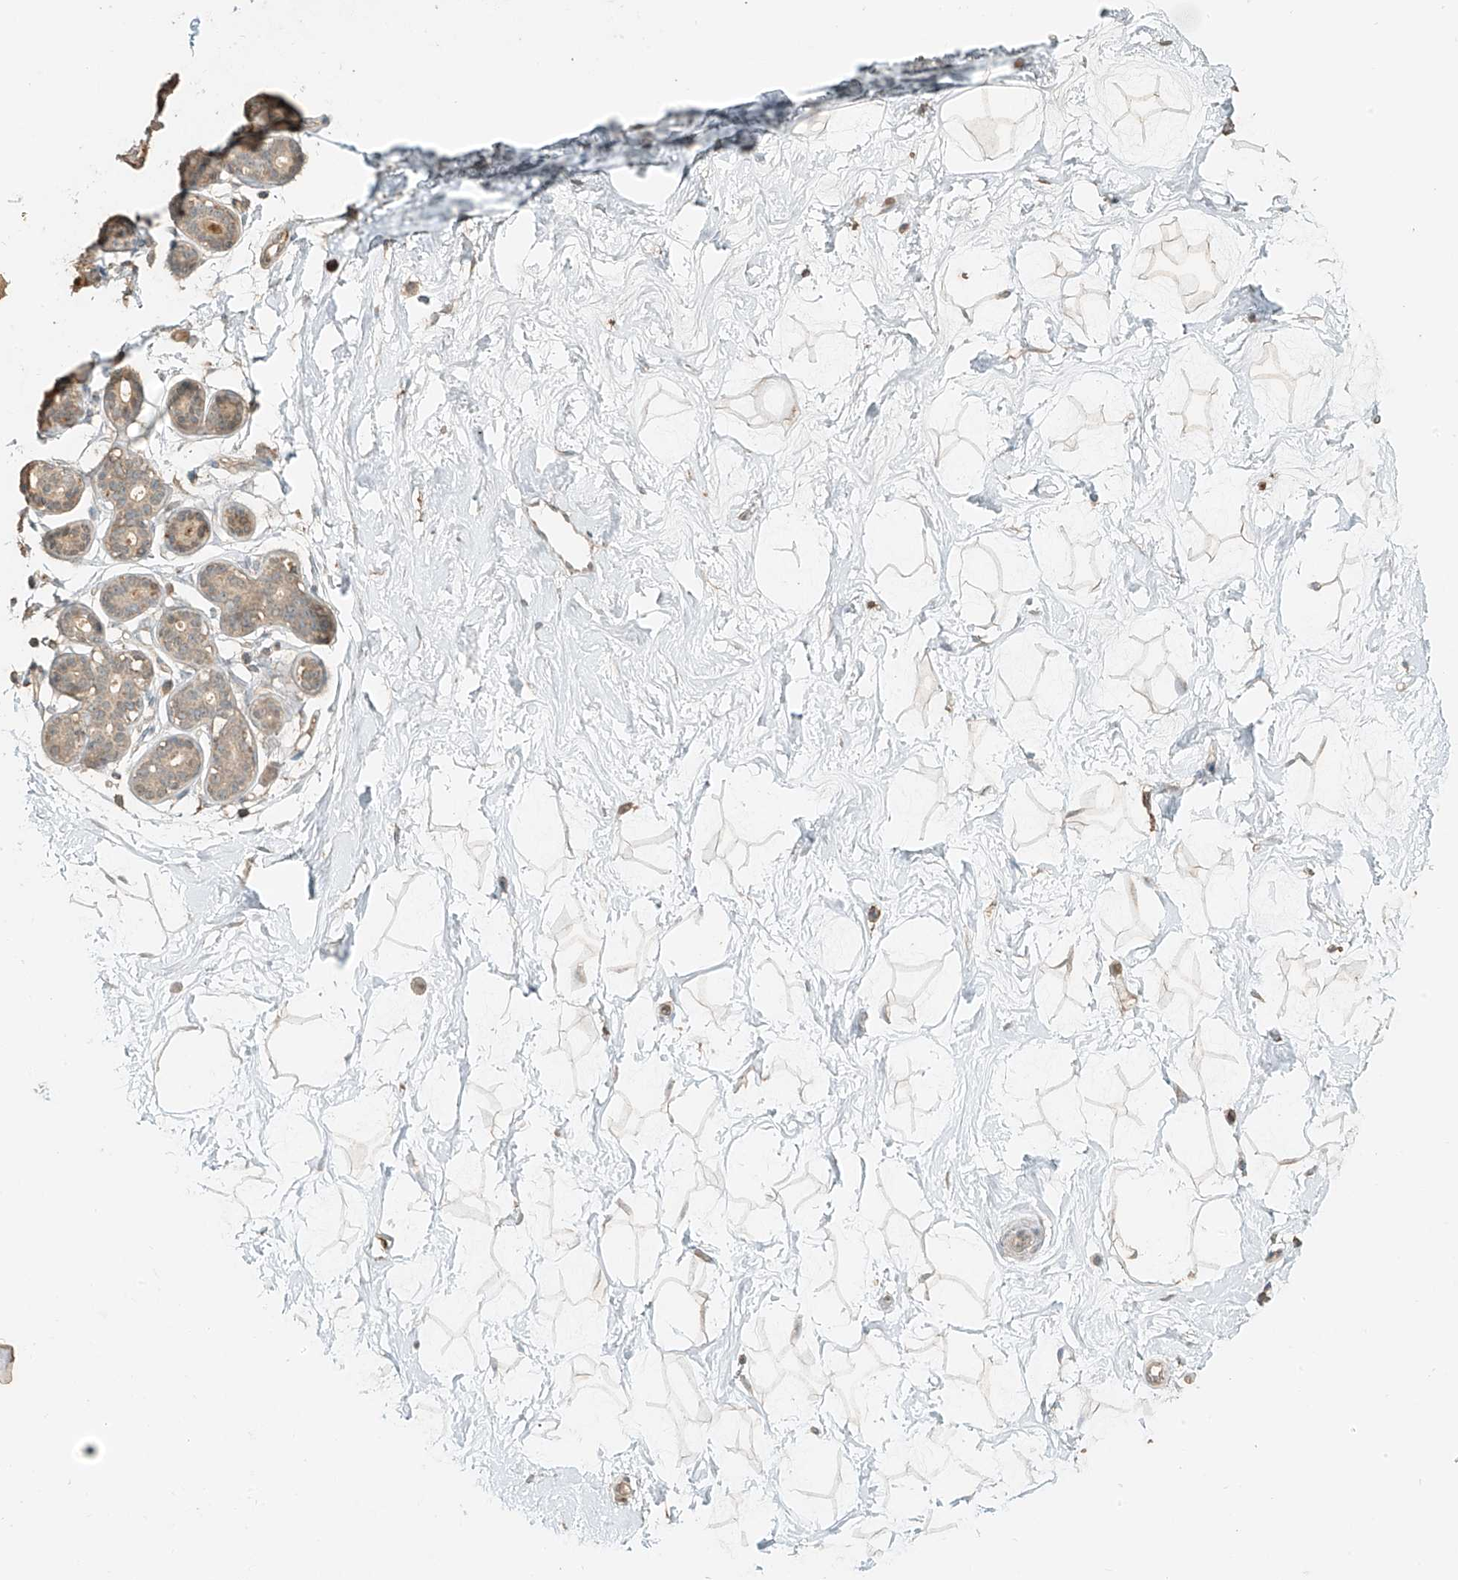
{"staining": {"intensity": "weak", "quantity": ">75%", "location": "cytoplasmic/membranous"}, "tissue": "breast", "cell_type": "Adipocytes", "image_type": "normal", "snomed": [{"axis": "morphology", "description": "Normal tissue, NOS"}, {"axis": "morphology", "description": "Adenoma, NOS"}, {"axis": "topography", "description": "Breast"}], "caption": "Immunohistochemistry (DAB) staining of benign breast displays weak cytoplasmic/membranous protein positivity in approximately >75% of adipocytes. (DAB (3,3'-diaminobenzidine) IHC, brown staining for protein, blue staining for nuclei).", "gene": "RFTN2", "patient": {"sex": "female", "age": 23}}